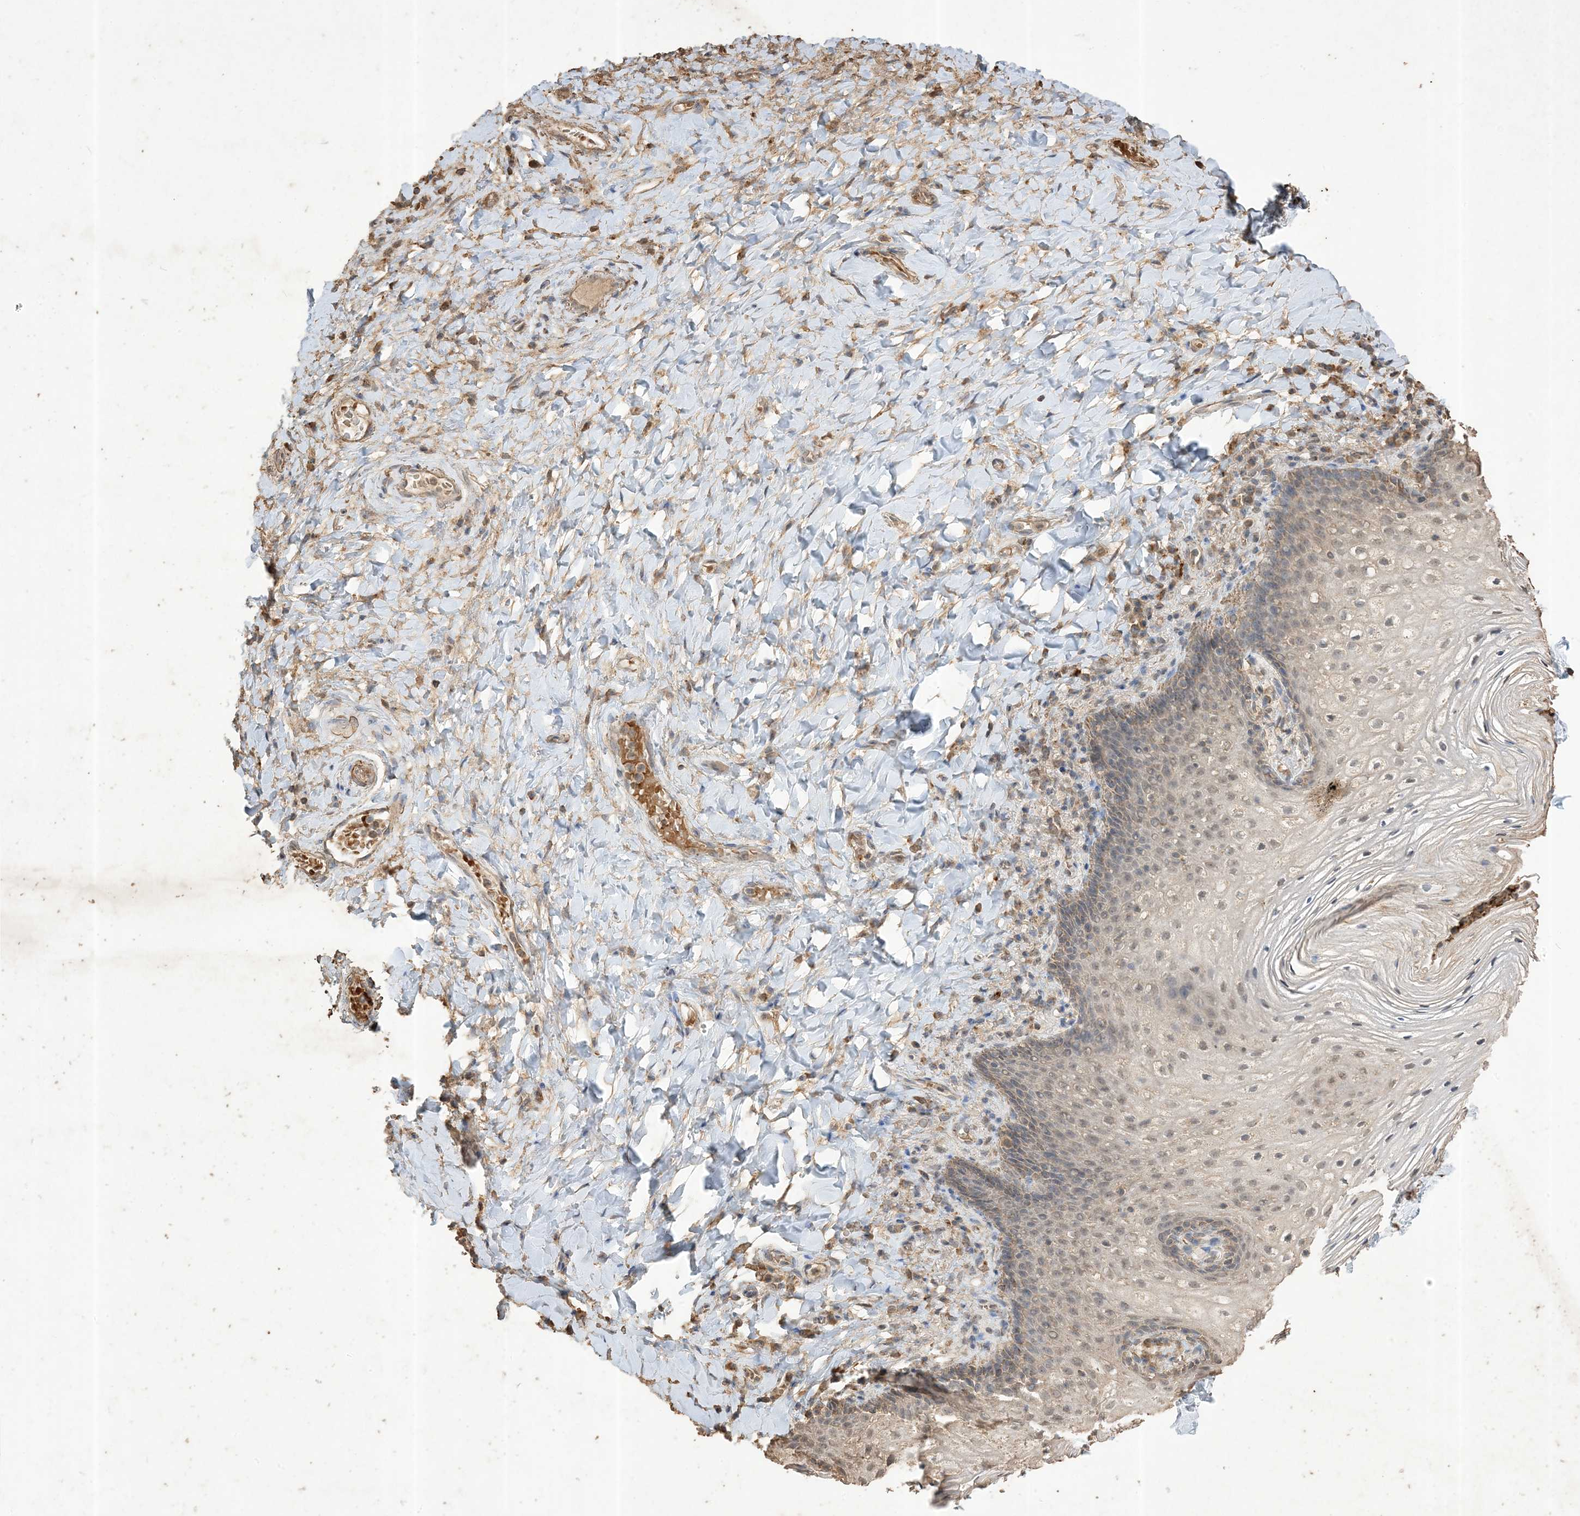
{"staining": {"intensity": "weak", "quantity": "<25%", "location": "cytoplasmic/membranous"}, "tissue": "vagina", "cell_type": "Squamous epithelial cells", "image_type": "normal", "snomed": [{"axis": "morphology", "description": "Normal tissue, NOS"}, {"axis": "topography", "description": "Vagina"}], "caption": "DAB (3,3'-diaminobenzidine) immunohistochemical staining of unremarkable human vagina demonstrates no significant expression in squamous epithelial cells. (IHC, brightfield microscopy, high magnification).", "gene": "HPS4", "patient": {"sex": "female", "age": 60}}